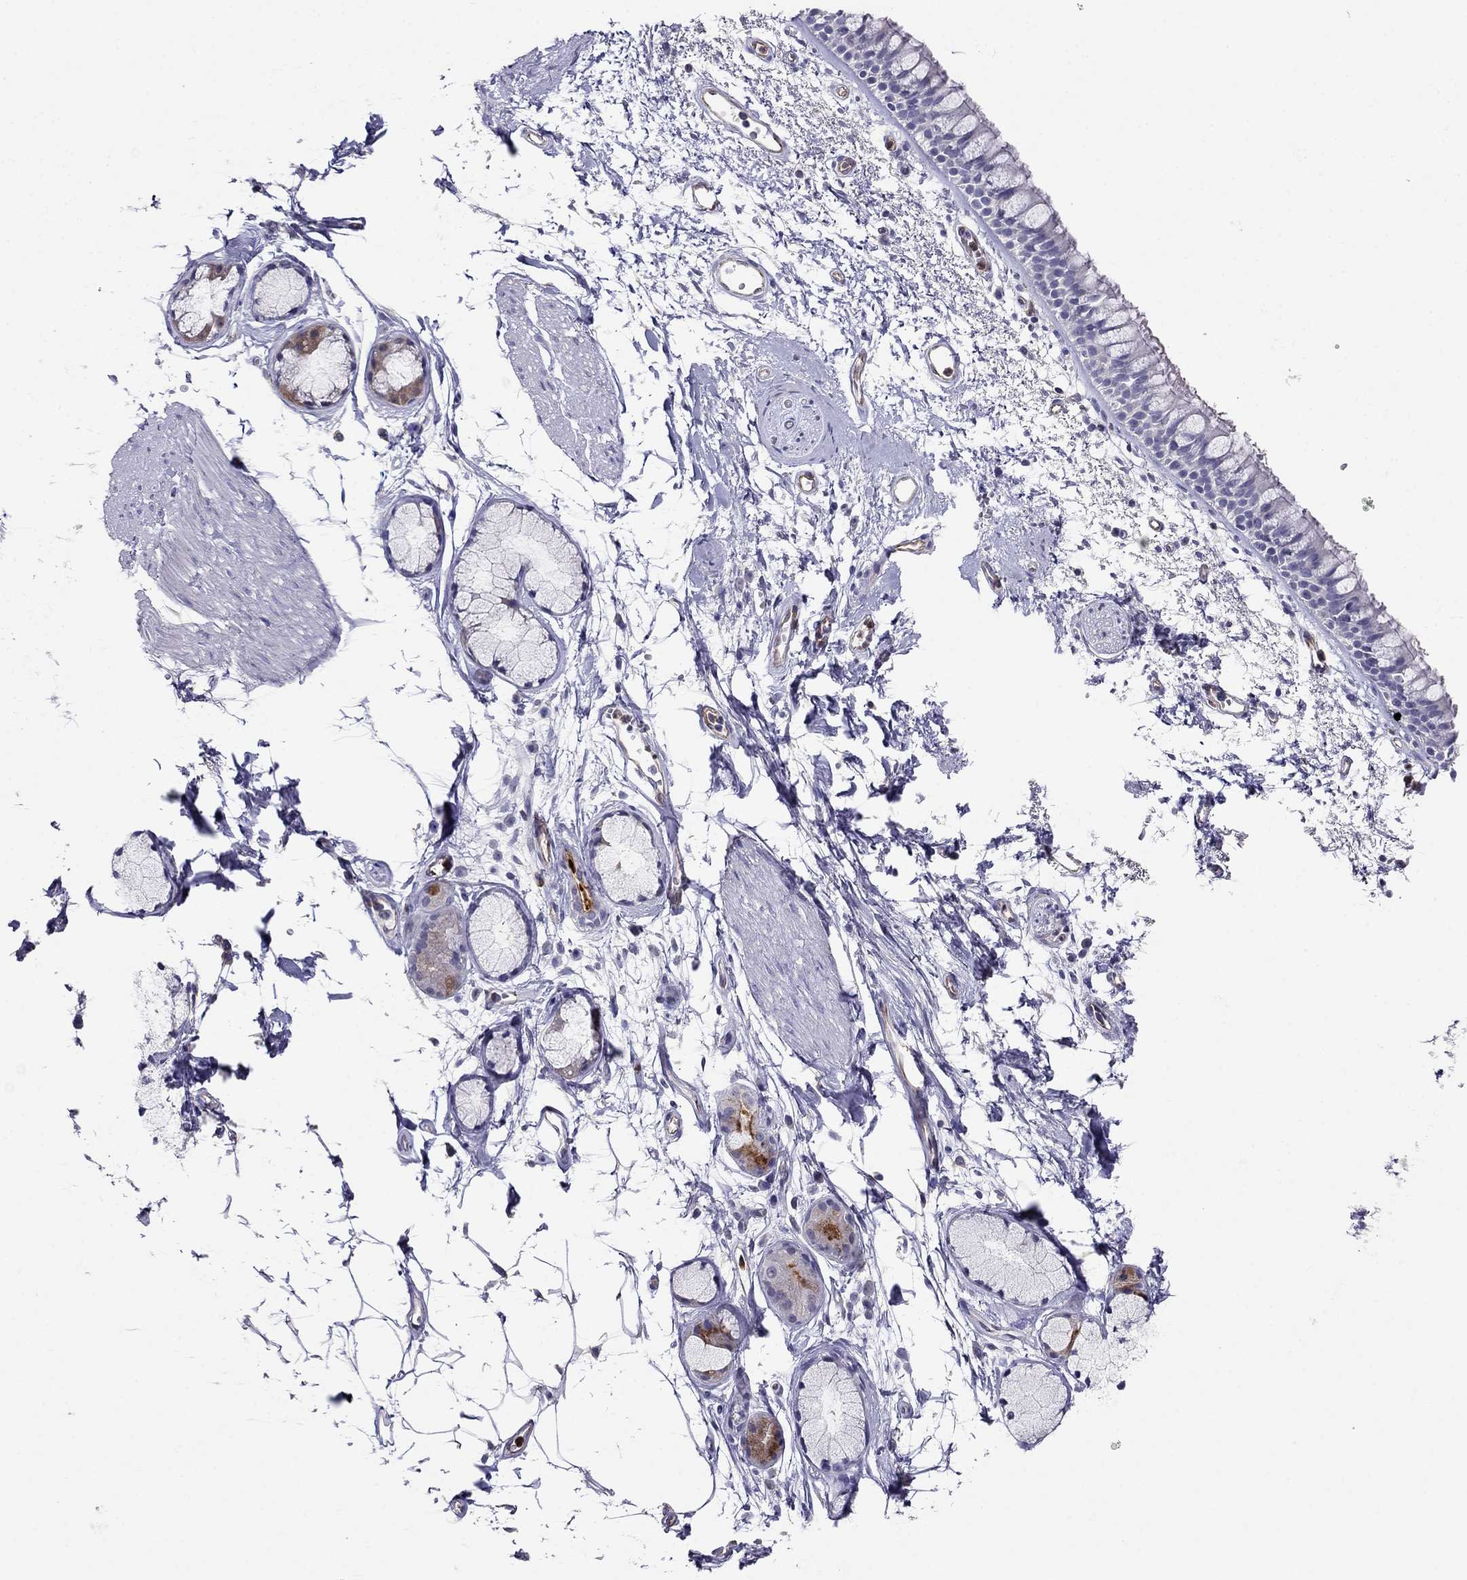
{"staining": {"intensity": "negative", "quantity": "none", "location": "none"}, "tissue": "bronchus", "cell_type": "Respiratory epithelial cells", "image_type": "normal", "snomed": [{"axis": "morphology", "description": "Normal tissue, NOS"}, {"axis": "topography", "description": "Cartilage tissue"}, {"axis": "topography", "description": "Bronchus"}], "caption": "A photomicrograph of bronchus stained for a protein demonstrates no brown staining in respiratory epithelial cells.", "gene": "SPINT4", "patient": {"sex": "male", "age": 66}}